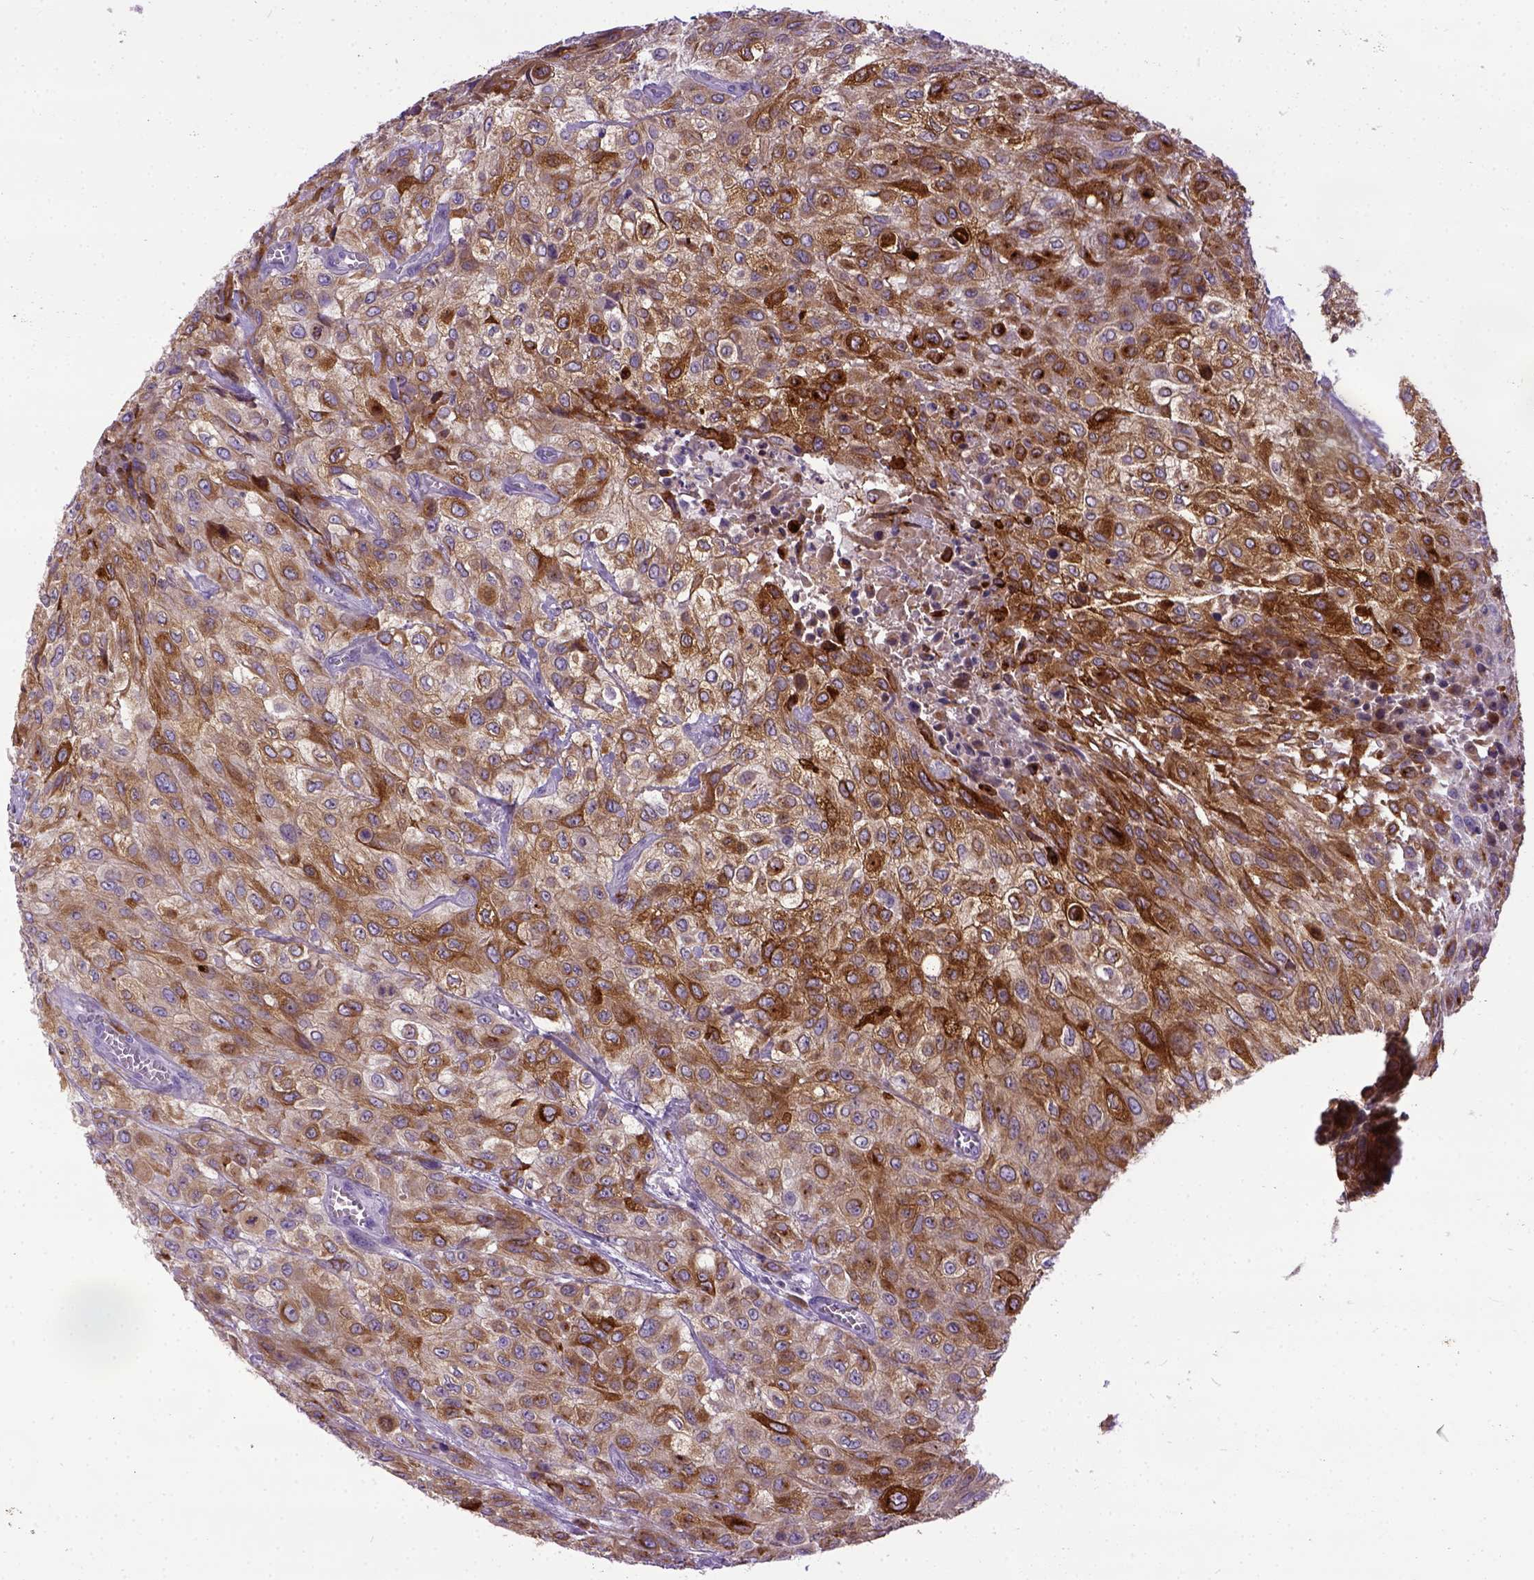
{"staining": {"intensity": "strong", "quantity": ">75%", "location": "cytoplasmic/membranous"}, "tissue": "urothelial cancer", "cell_type": "Tumor cells", "image_type": "cancer", "snomed": [{"axis": "morphology", "description": "Urothelial carcinoma, High grade"}, {"axis": "topography", "description": "Urinary bladder"}], "caption": "A histopathology image of urothelial cancer stained for a protein displays strong cytoplasmic/membranous brown staining in tumor cells. Nuclei are stained in blue.", "gene": "IGF2", "patient": {"sex": "male", "age": 57}}